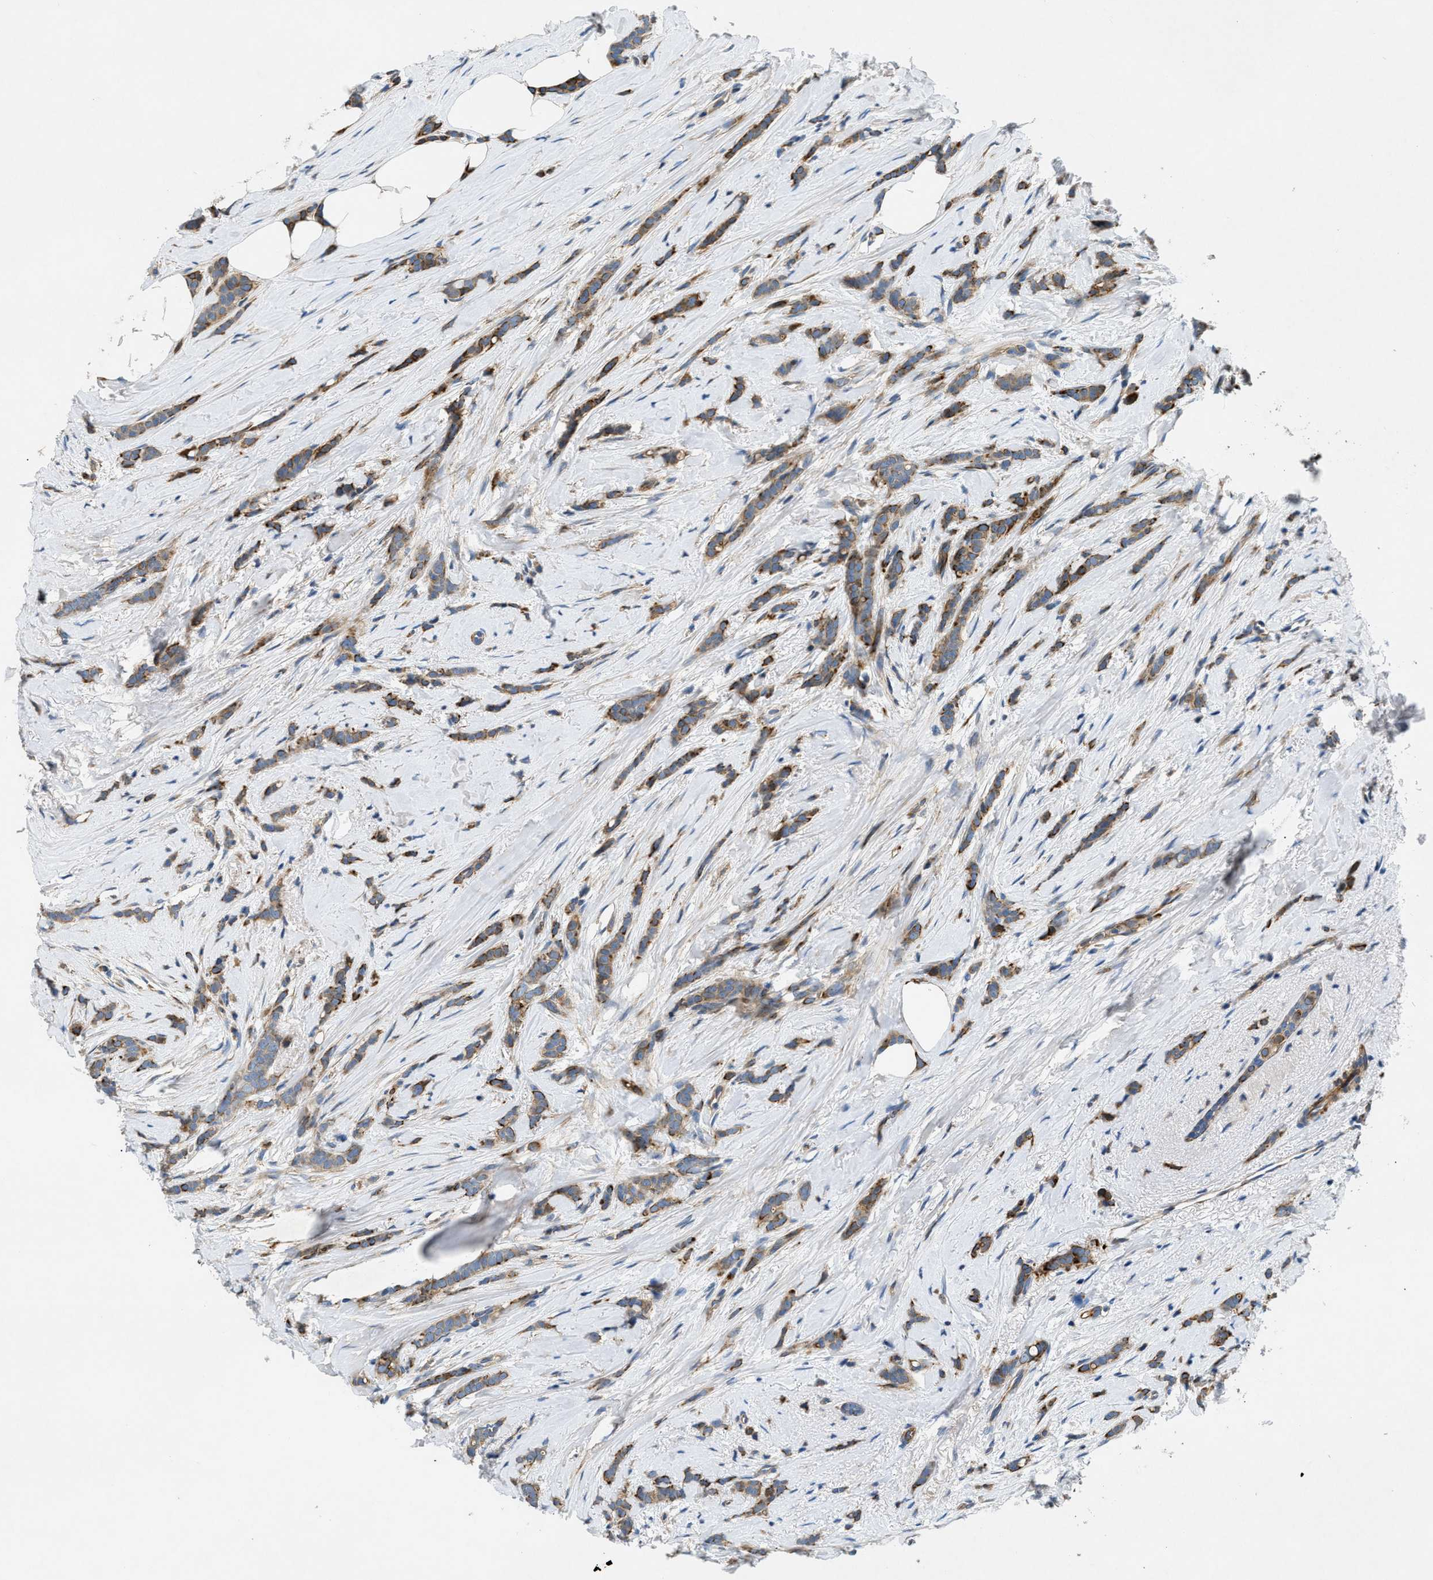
{"staining": {"intensity": "strong", "quantity": "25%-75%", "location": "cytoplasmic/membranous"}, "tissue": "breast cancer", "cell_type": "Tumor cells", "image_type": "cancer", "snomed": [{"axis": "morphology", "description": "Lobular carcinoma, in situ"}, {"axis": "morphology", "description": "Lobular carcinoma"}, {"axis": "topography", "description": "Breast"}], "caption": "IHC micrograph of human breast lobular carcinoma stained for a protein (brown), which displays high levels of strong cytoplasmic/membranous positivity in approximately 25%-75% of tumor cells.", "gene": "DHODH", "patient": {"sex": "female", "age": 41}}